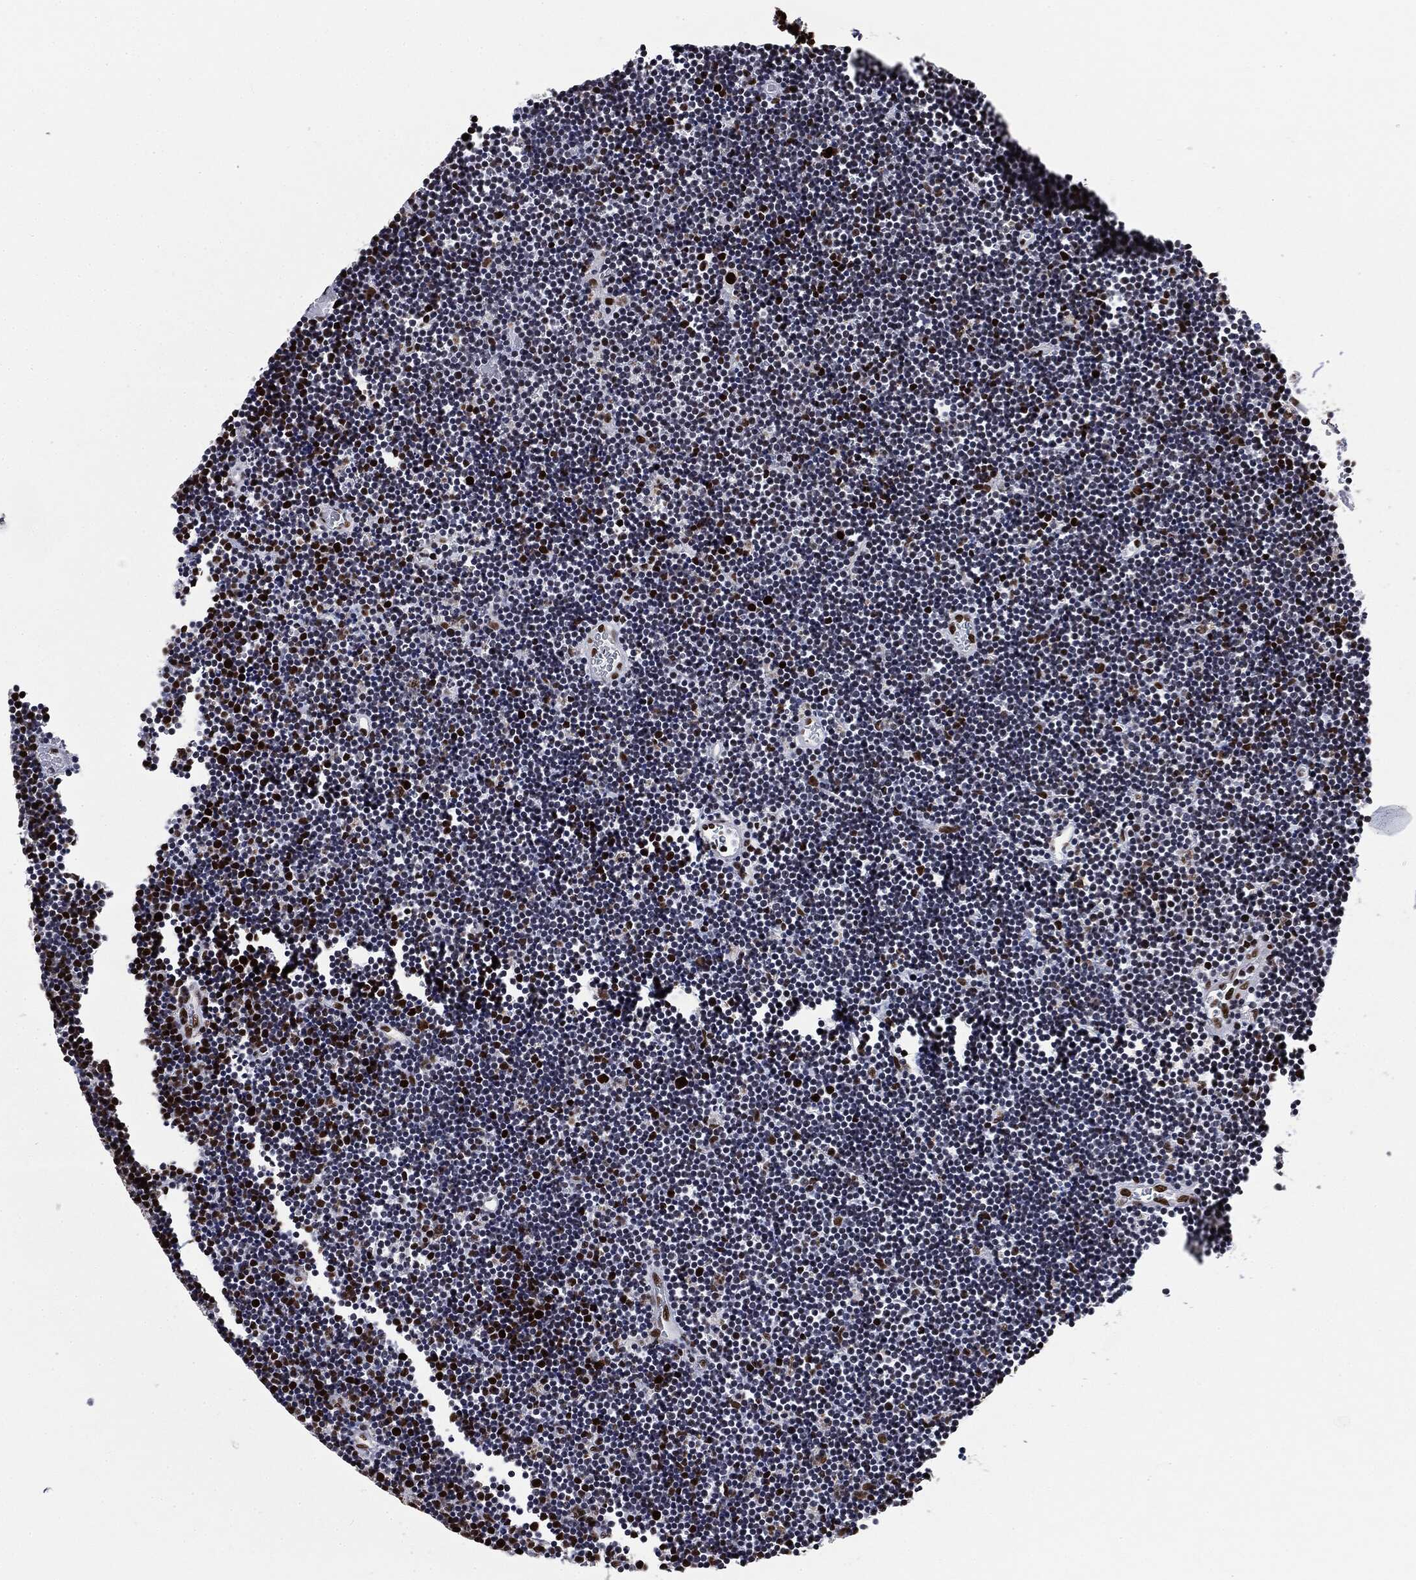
{"staining": {"intensity": "strong", "quantity": "25%-75%", "location": "nuclear"}, "tissue": "lymphoma", "cell_type": "Tumor cells", "image_type": "cancer", "snomed": [{"axis": "morphology", "description": "Malignant lymphoma, non-Hodgkin's type, Low grade"}, {"axis": "topography", "description": "Brain"}], "caption": "An image showing strong nuclear expression in approximately 25%-75% of tumor cells in lymphoma, as visualized by brown immunohistochemical staining.", "gene": "MSH2", "patient": {"sex": "female", "age": 66}}